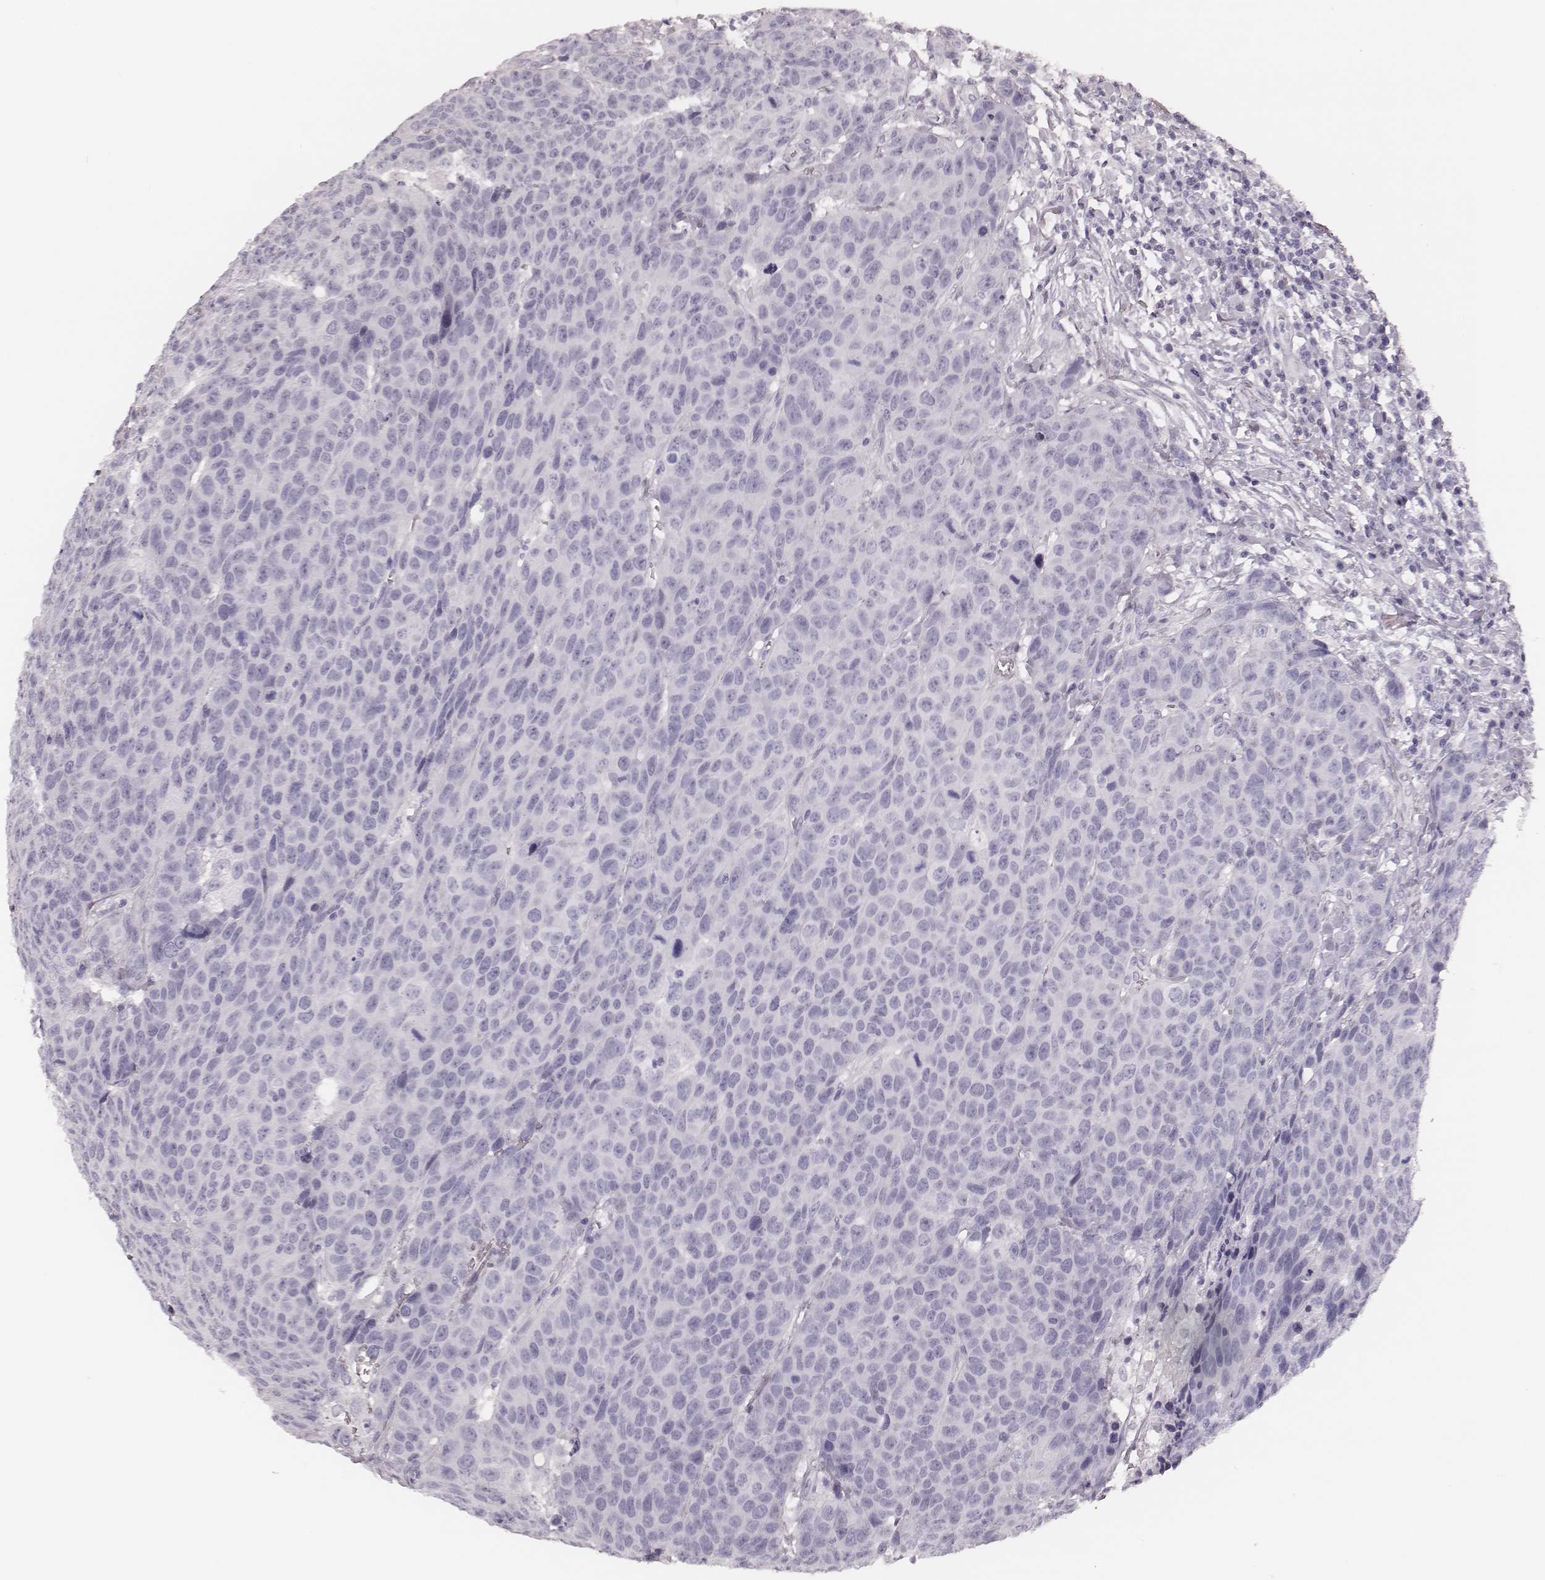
{"staining": {"intensity": "negative", "quantity": "none", "location": "none"}, "tissue": "head and neck cancer", "cell_type": "Tumor cells", "image_type": "cancer", "snomed": [{"axis": "morphology", "description": "Squamous cell carcinoma, NOS"}, {"axis": "topography", "description": "Head-Neck"}], "caption": "This is an IHC histopathology image of human head and neck squamous cell carcinoma. There is no positivity in tumor cells.", "gene": "MSX1", "patient": {"sex": "male", "age": 66}}